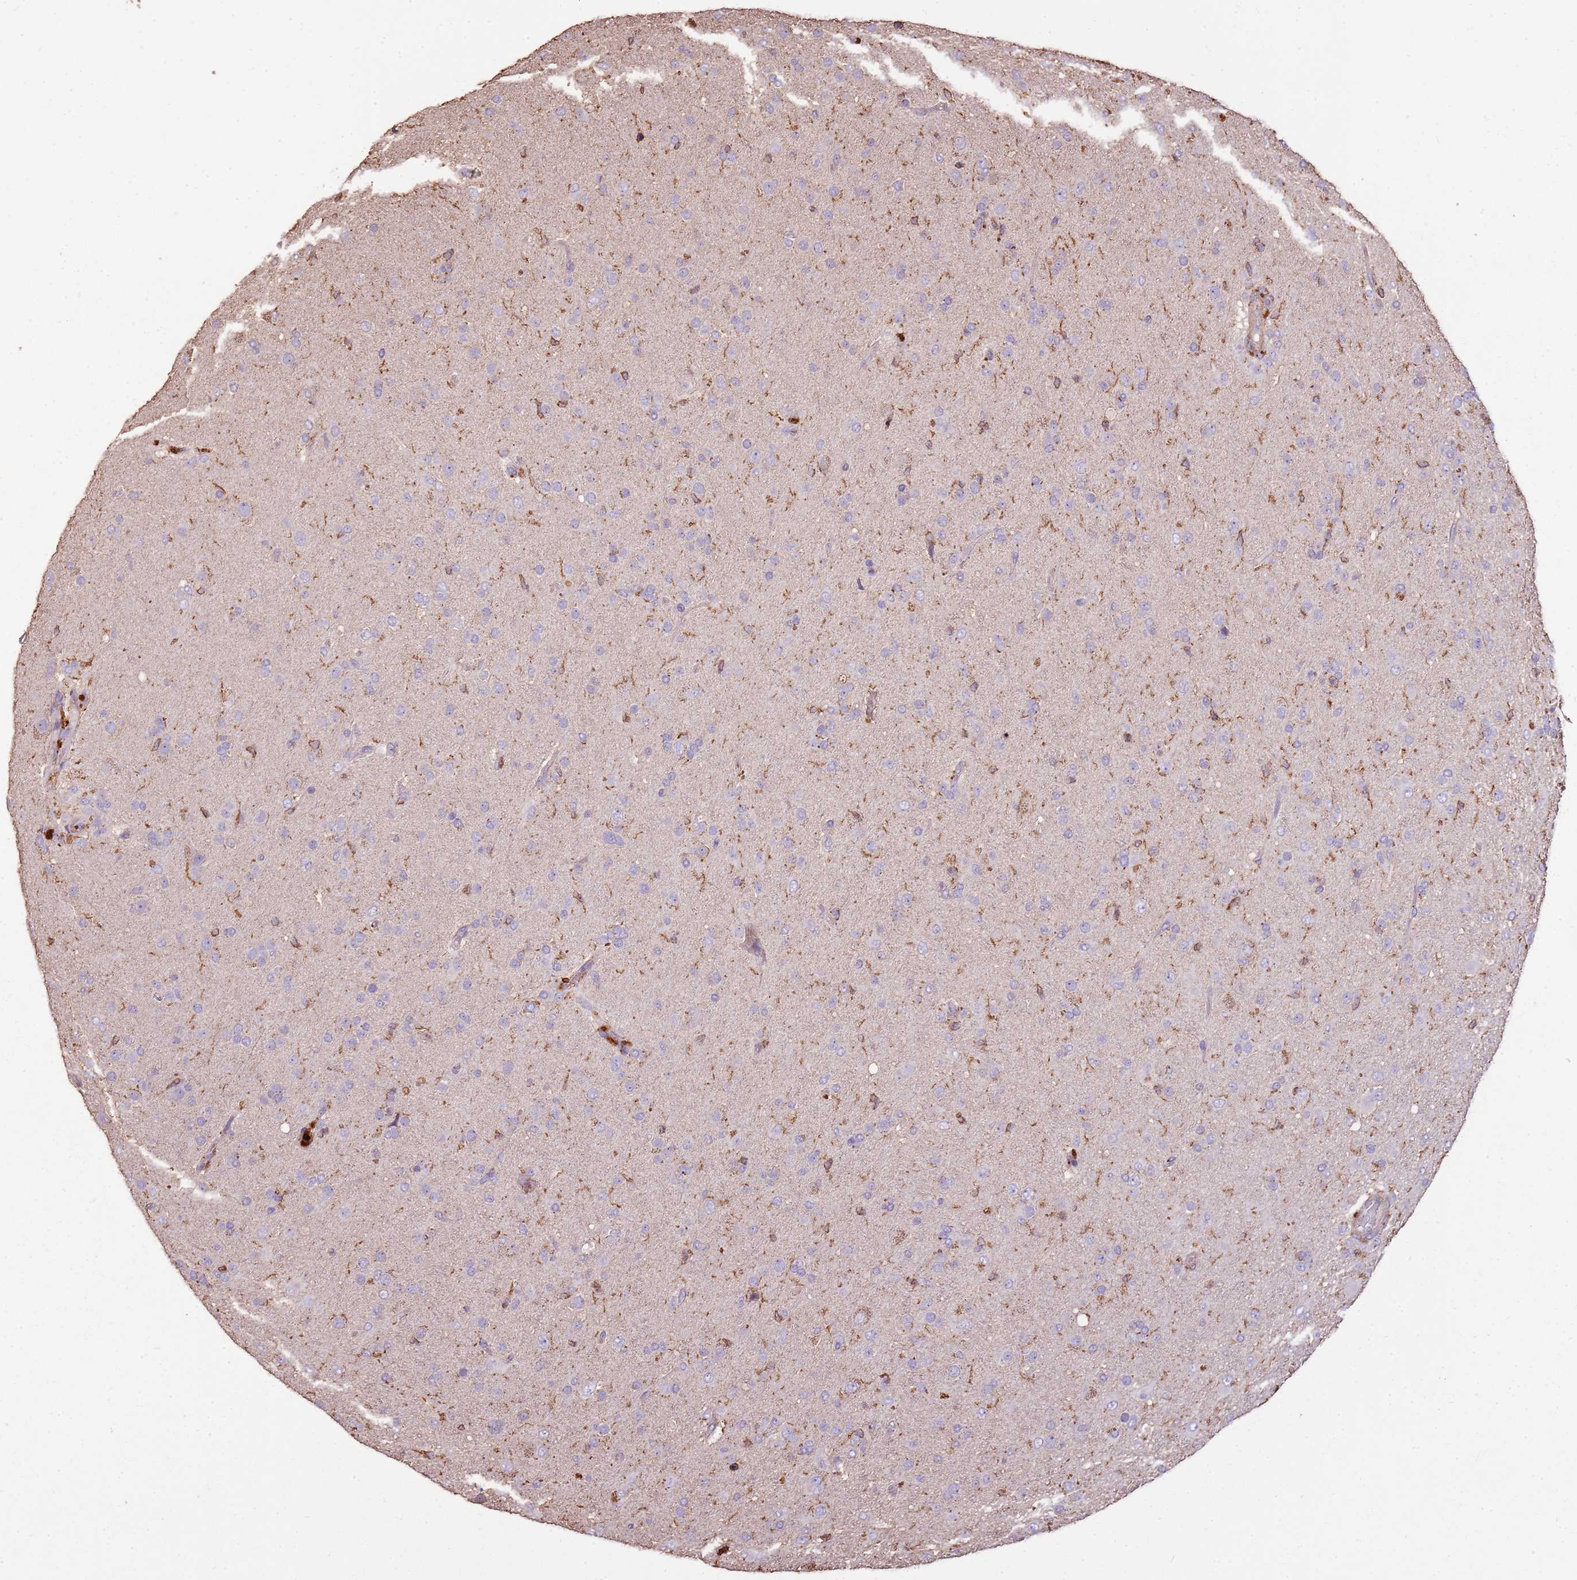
{"staining": {"intensity": "negative", "quantity": "none", "location": "none"}, "tissue": "glioma", "cell_type": "Tumor cells", "image_type": "cancer", "snomed": [{"axis": "morphology", "description": "Glioma, malignant, Low grade"}, {"axis": "topography", "description": "Brain"}], "caption": "This micrograph is of glioma stained with immunohistochemistry to label a protein in brown with the nuclei are counter-stained blue. There is no expression in tumor cells.", "gene": "ARL10", "patient": {"sex": "male", "age": 65}}